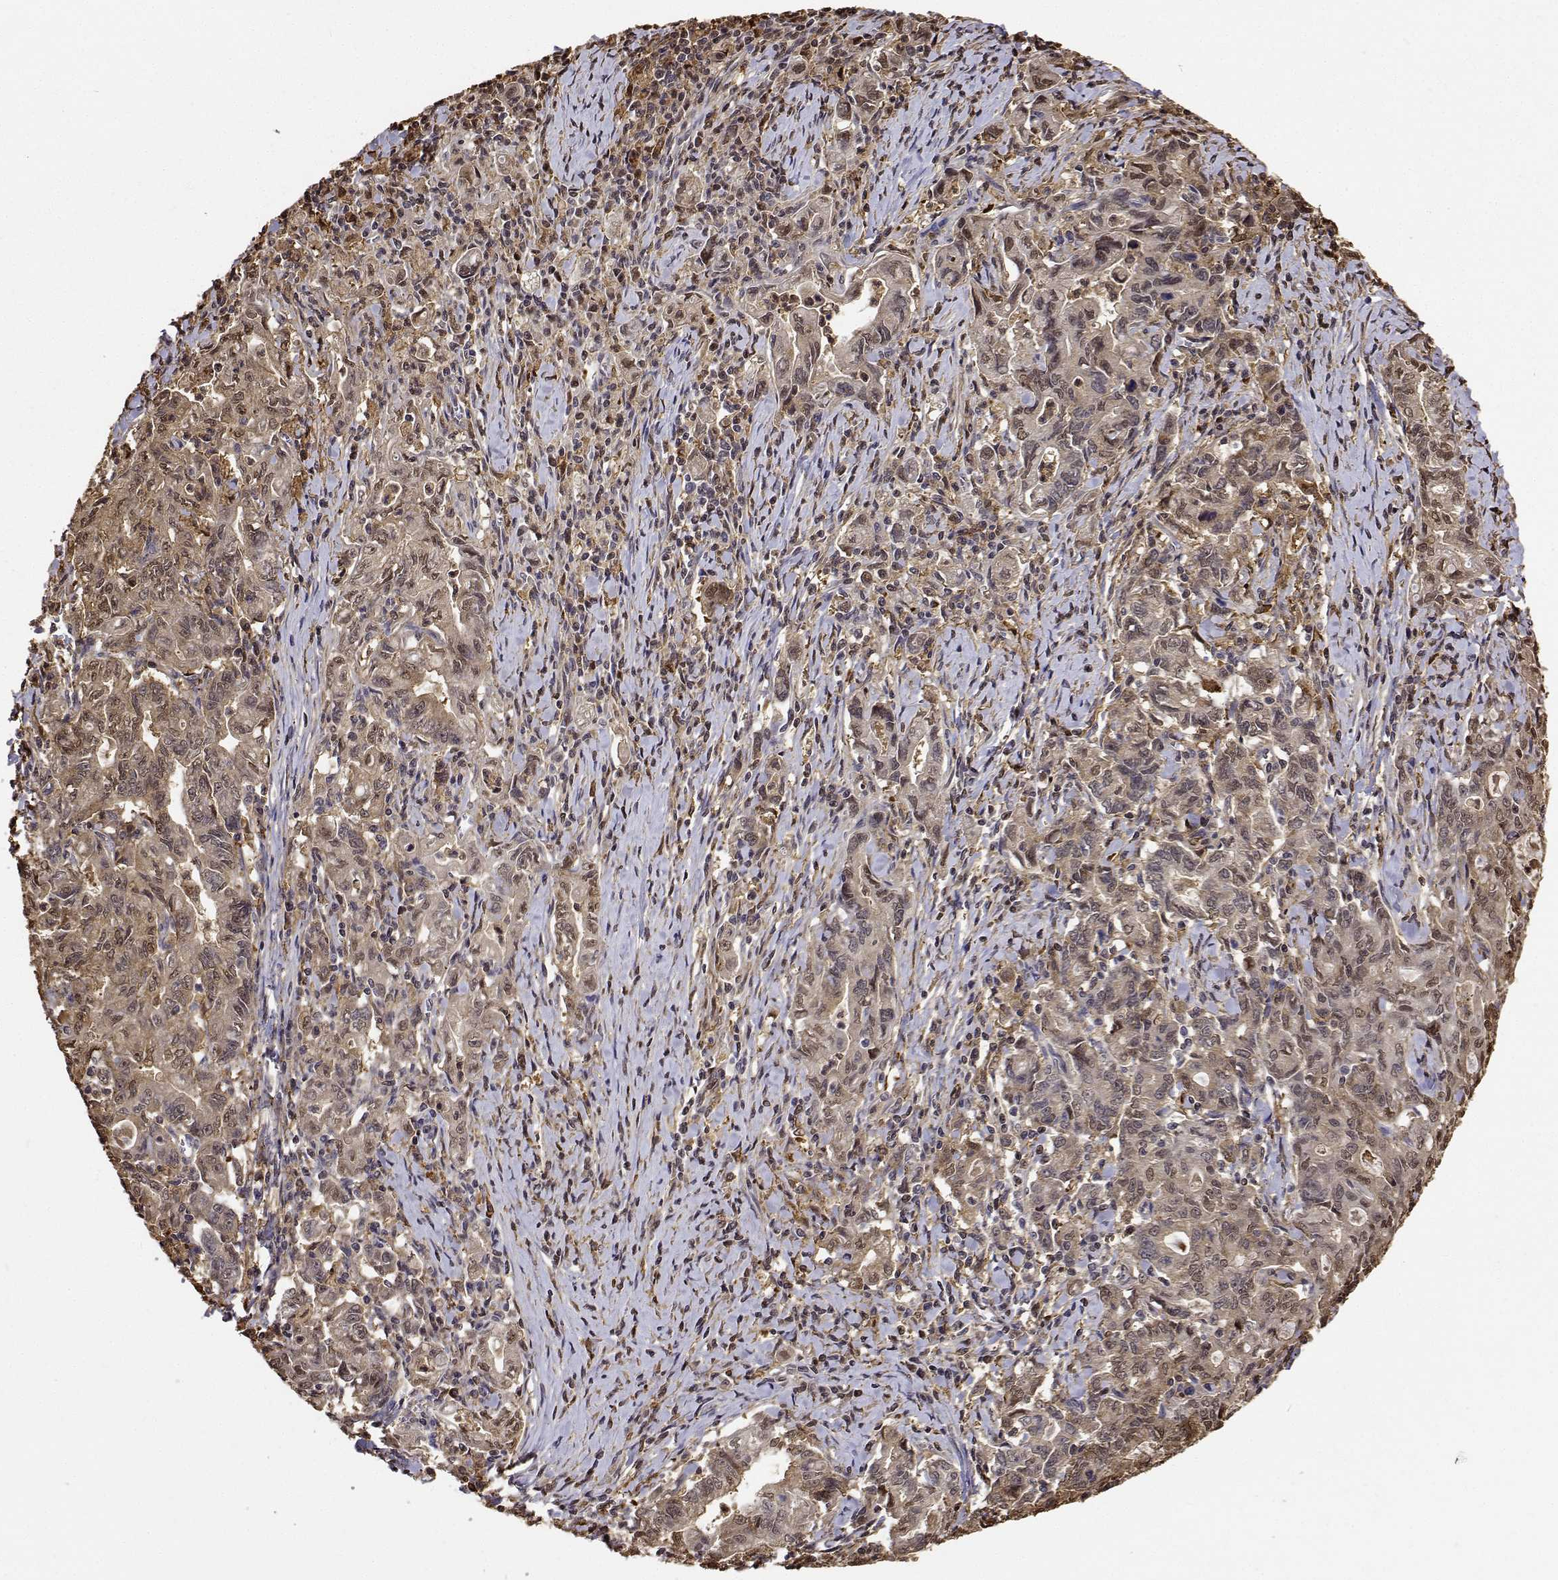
{"staining": {"intensity": "moderate", "quantity": ">75%", "location": "cytoplasmic/membranous,nuclear"}, "tissue": "stomach cancer", "cell_type": "Tumor cells", "image_type": "cancer", "snomed": [{"axis": "morphology", "description": "Adenocarcinoma, NOS"}, {"axis": "topography", "description": "Stomach, upper"}], "caption": "DAB (3,3'-diaminobenzidine) immunohistochemical staining of human stomach cancer (adenocarcinoma) exhibits moderate cytoplasmic/membranous and nuclear protein staining in about >75% of tumor cells.", "gene": "PCID2", "patient": {"sex": "female", "age": 79}}